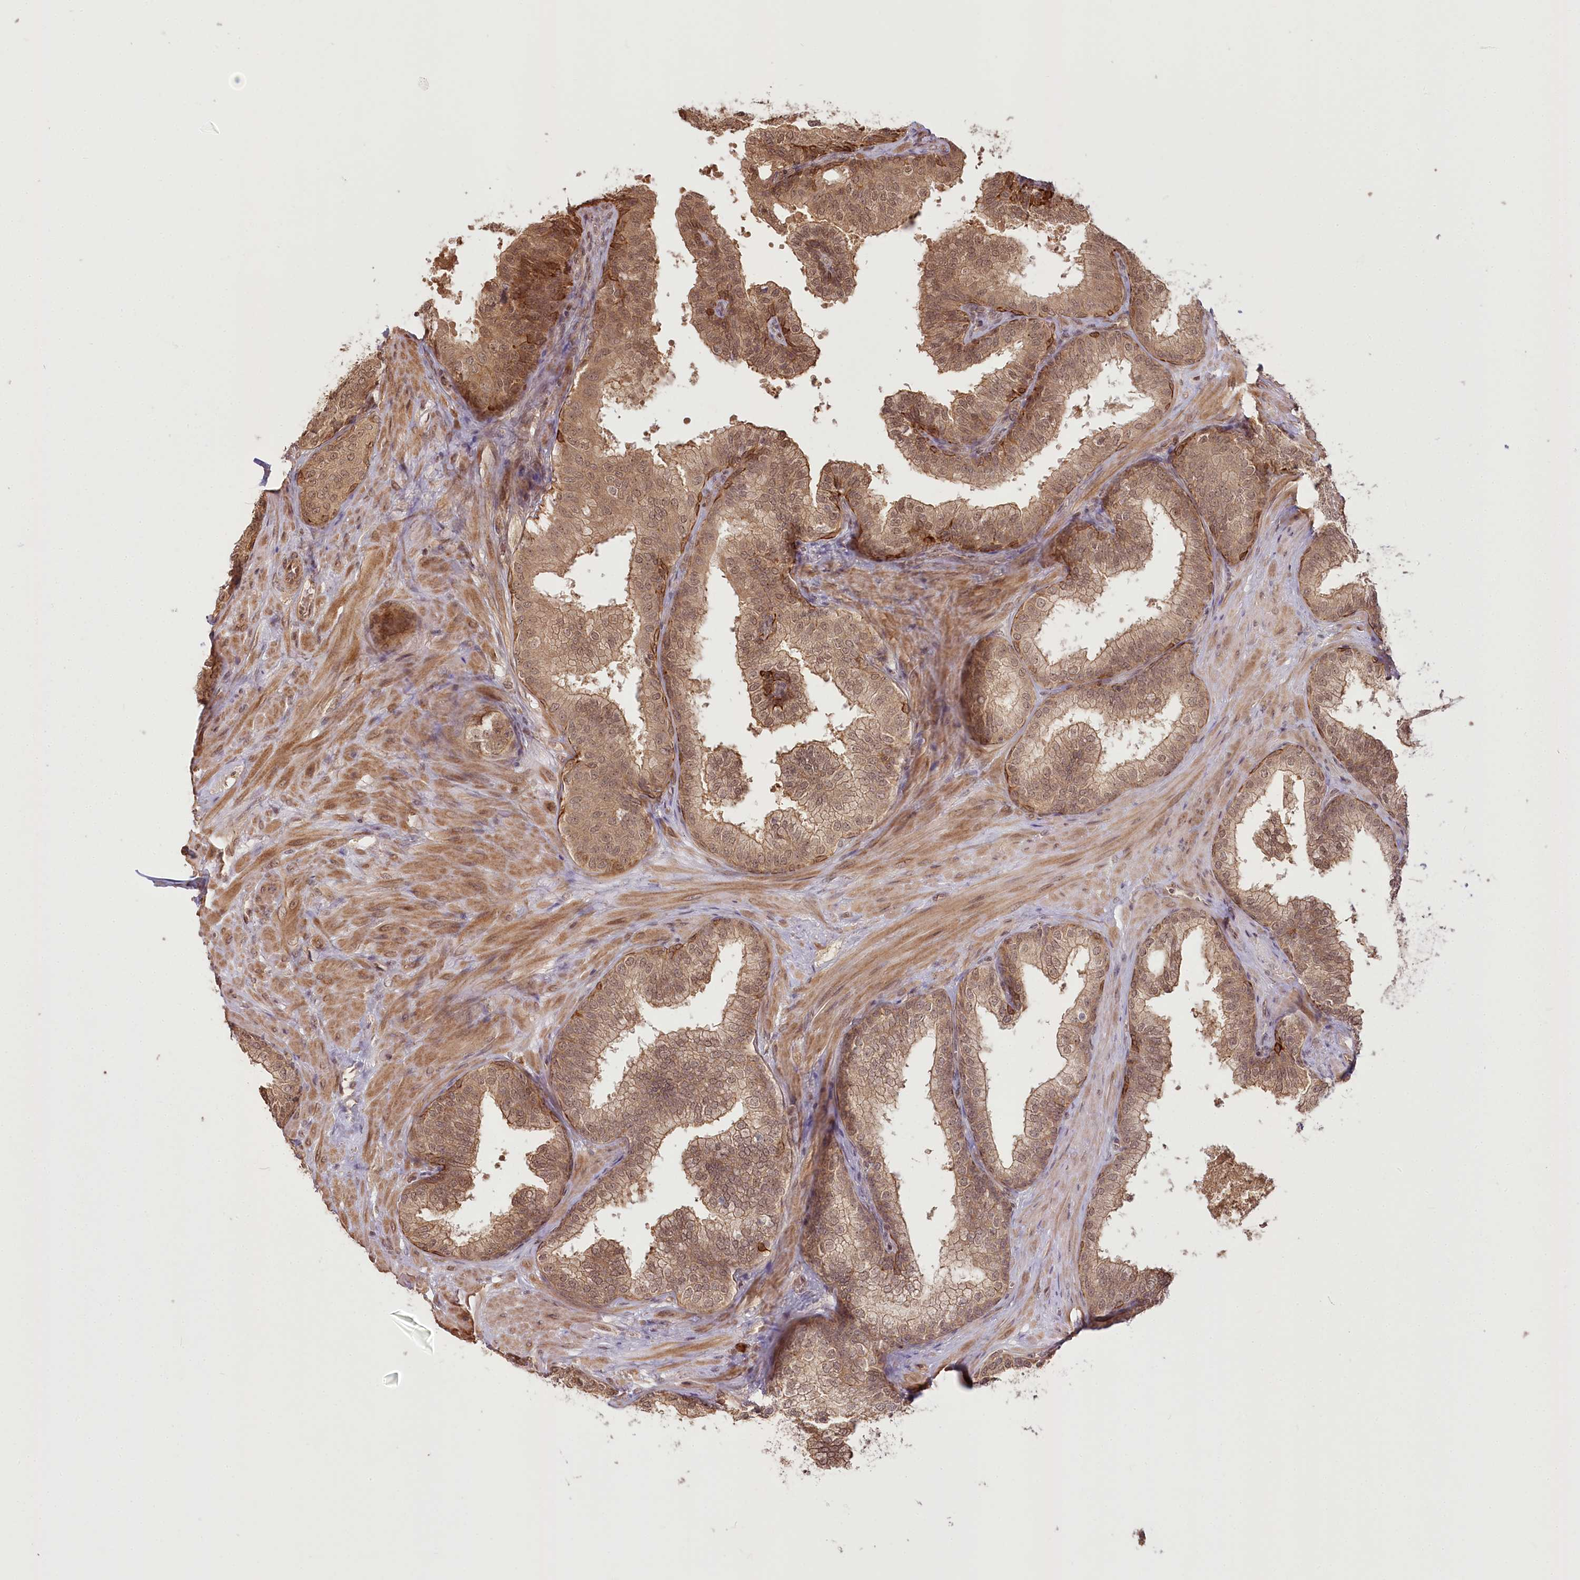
{"staining": {"intensity": "moderate", "quantity": ">75%", "location": "cytoplasmic/membranous,nuclear"}, "tissue": "prostate", "cell_type": "Glandular cells", "image_type": "normal", "snomed": [{"axis": "morphology", "description": "Normal tissue, NOS"}, {"axis": "topography", "description": "Prostate"}], "caption": "Glandular cells reveal medium levels of moderate cytoplasmic/membranous,nuclear staining in approximately >75% of cells in normal human prostate.", "gene": "R3HDM2", "patient": {"sex": "male", "age": 60}}